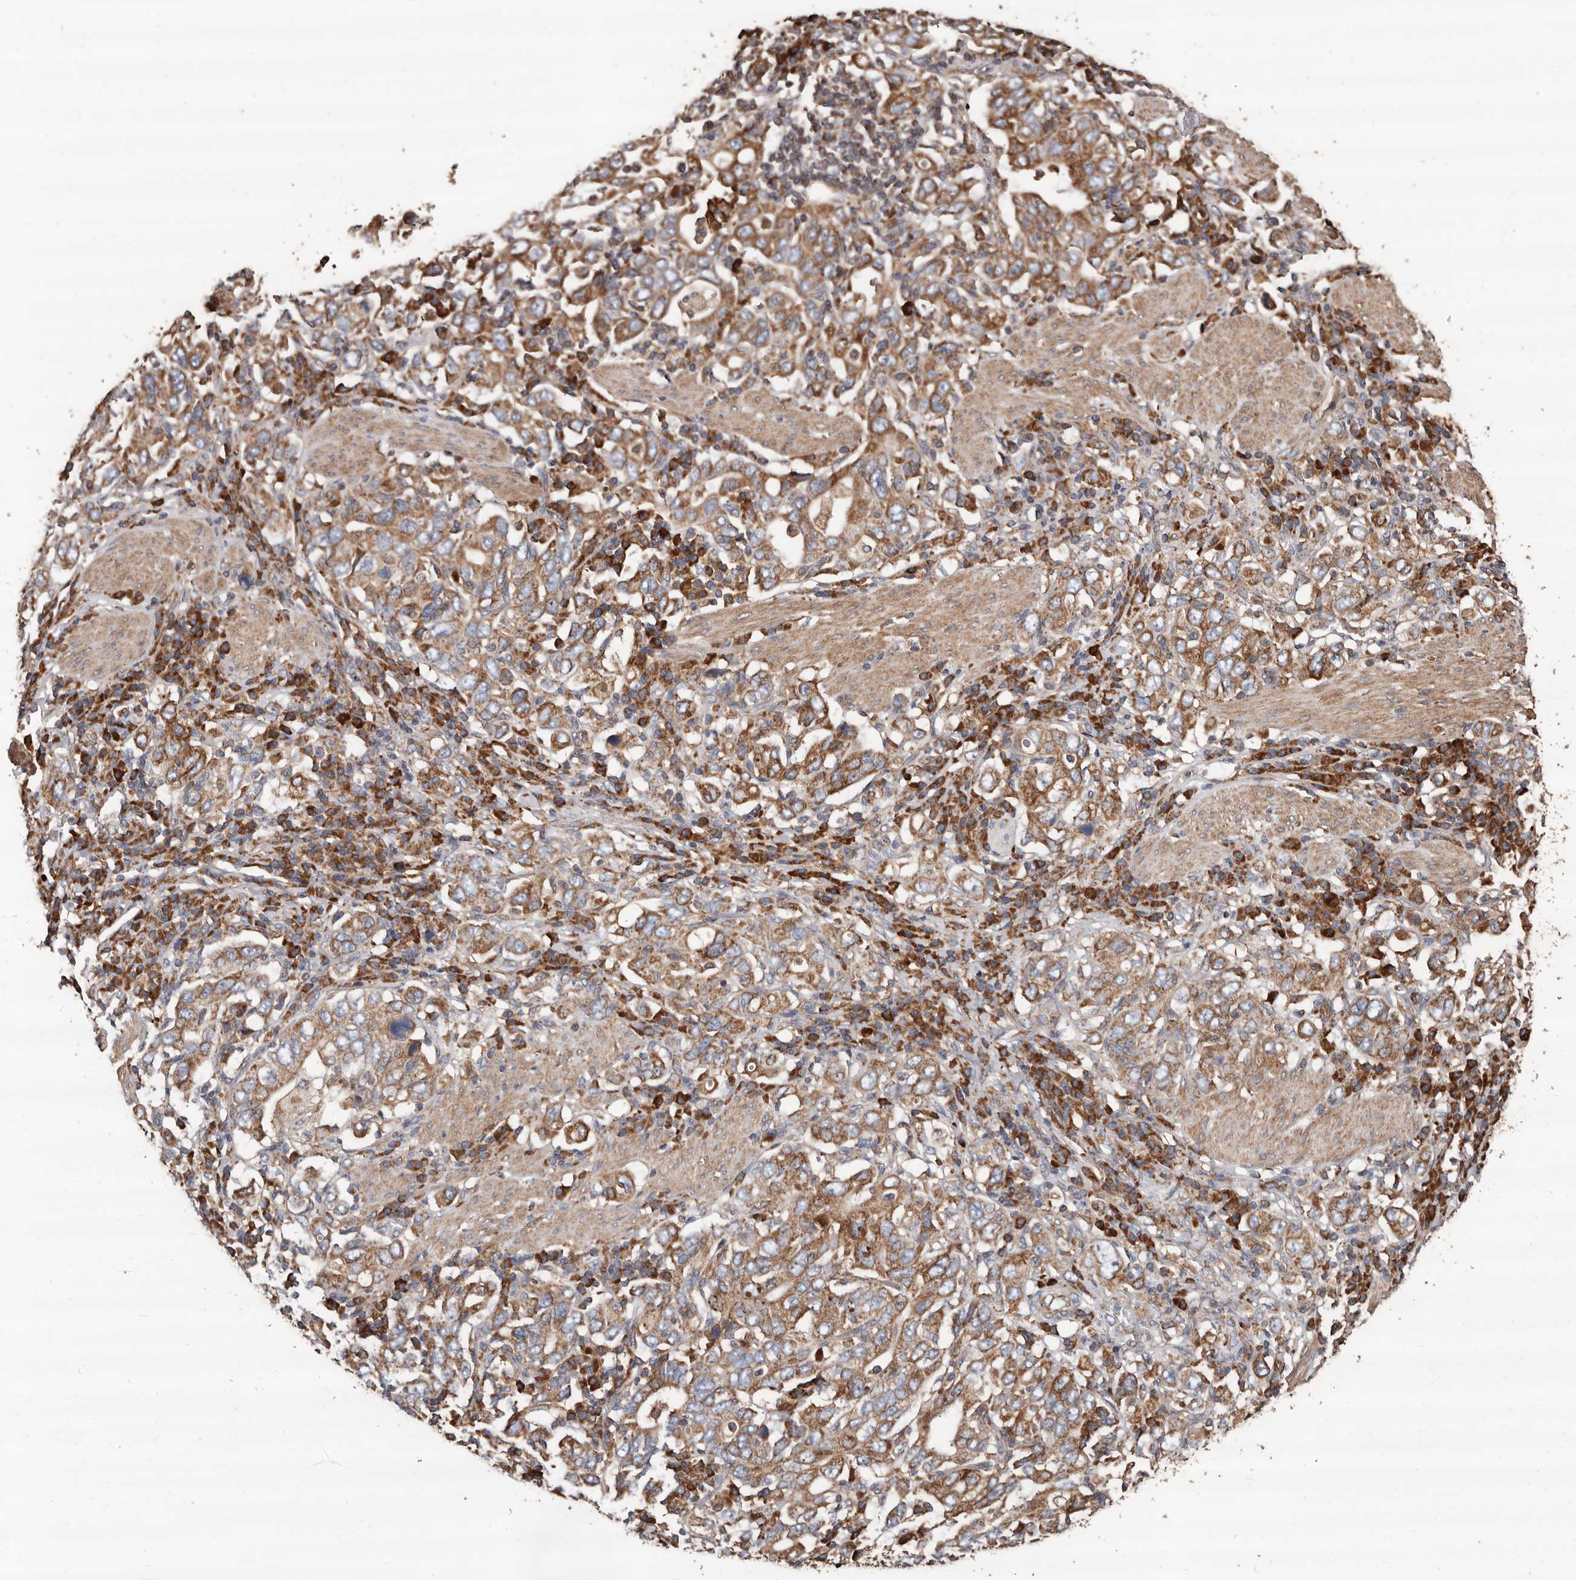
{"staining": {"intensity": "moderate", "quantity": ">75%", "location": "cytoplasmic/membranous"}, "tissue": "stomach cancer", "cell_type": "Tumor cells", "image_type": "cancer", "snomed": [{"axis": "morphology", "description": "Adenocarcinoma, NOS"}, {"axis": "topography", "description": "Stomach, upper"}], "caption": "Protein expression analysis of stomach cancer (adenocarcinoma) displays moderate cytoplasmic/membranous staining in approximately >75% of tumor cells. (DAB = brown stain, brightfield microscopy at high magnification).", "gene": "OSGIN2", "patient": {"sex": "male", "age": 62}}